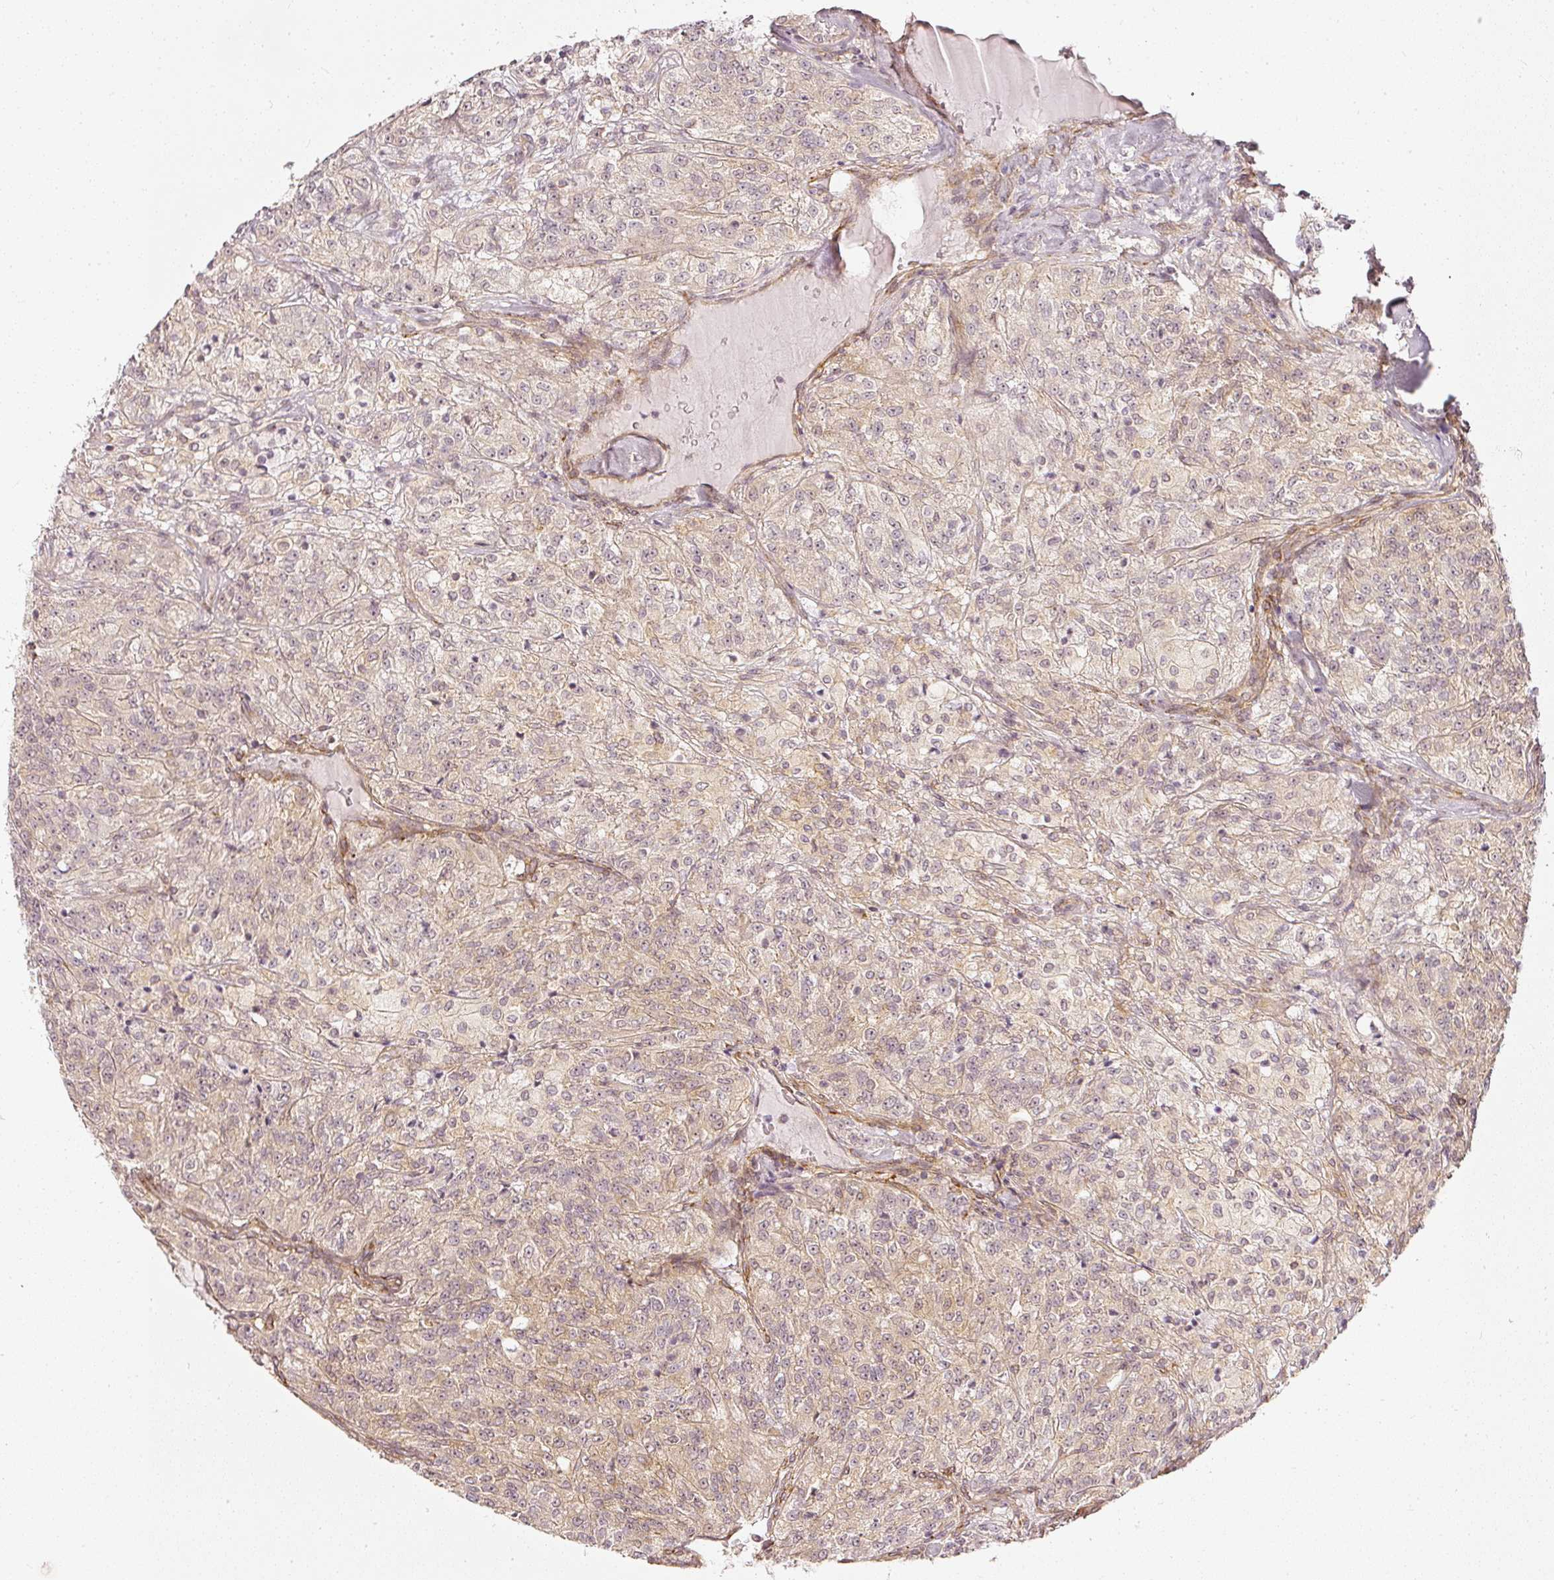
{"staining": {"intensity": "weak", "quantity": "25%-75%", "location": "cytoplasmic/membranous"}, "tissue": "renal cancer", "cell_type": "Tumor cells", "image_type": "cancer", "snomed": [{"axis": "morphology", "description": "Adenocarcinoma, NOS"}, {"axis": "topography", "description": "Kidney"}], "caption": "Tumor cells show weak cytoplasmic/membranous expression in about 25%-75% of cells in renal cancer (adenocarcinoma). The protein is stained brown, and the nuclei are stained in blue (DAB (3,3'-diaminobenzidine) IHC with brightfield microscopy, high magnification).", "gene": "DRD2", "patient": {"sex": "female", "age": 63}}